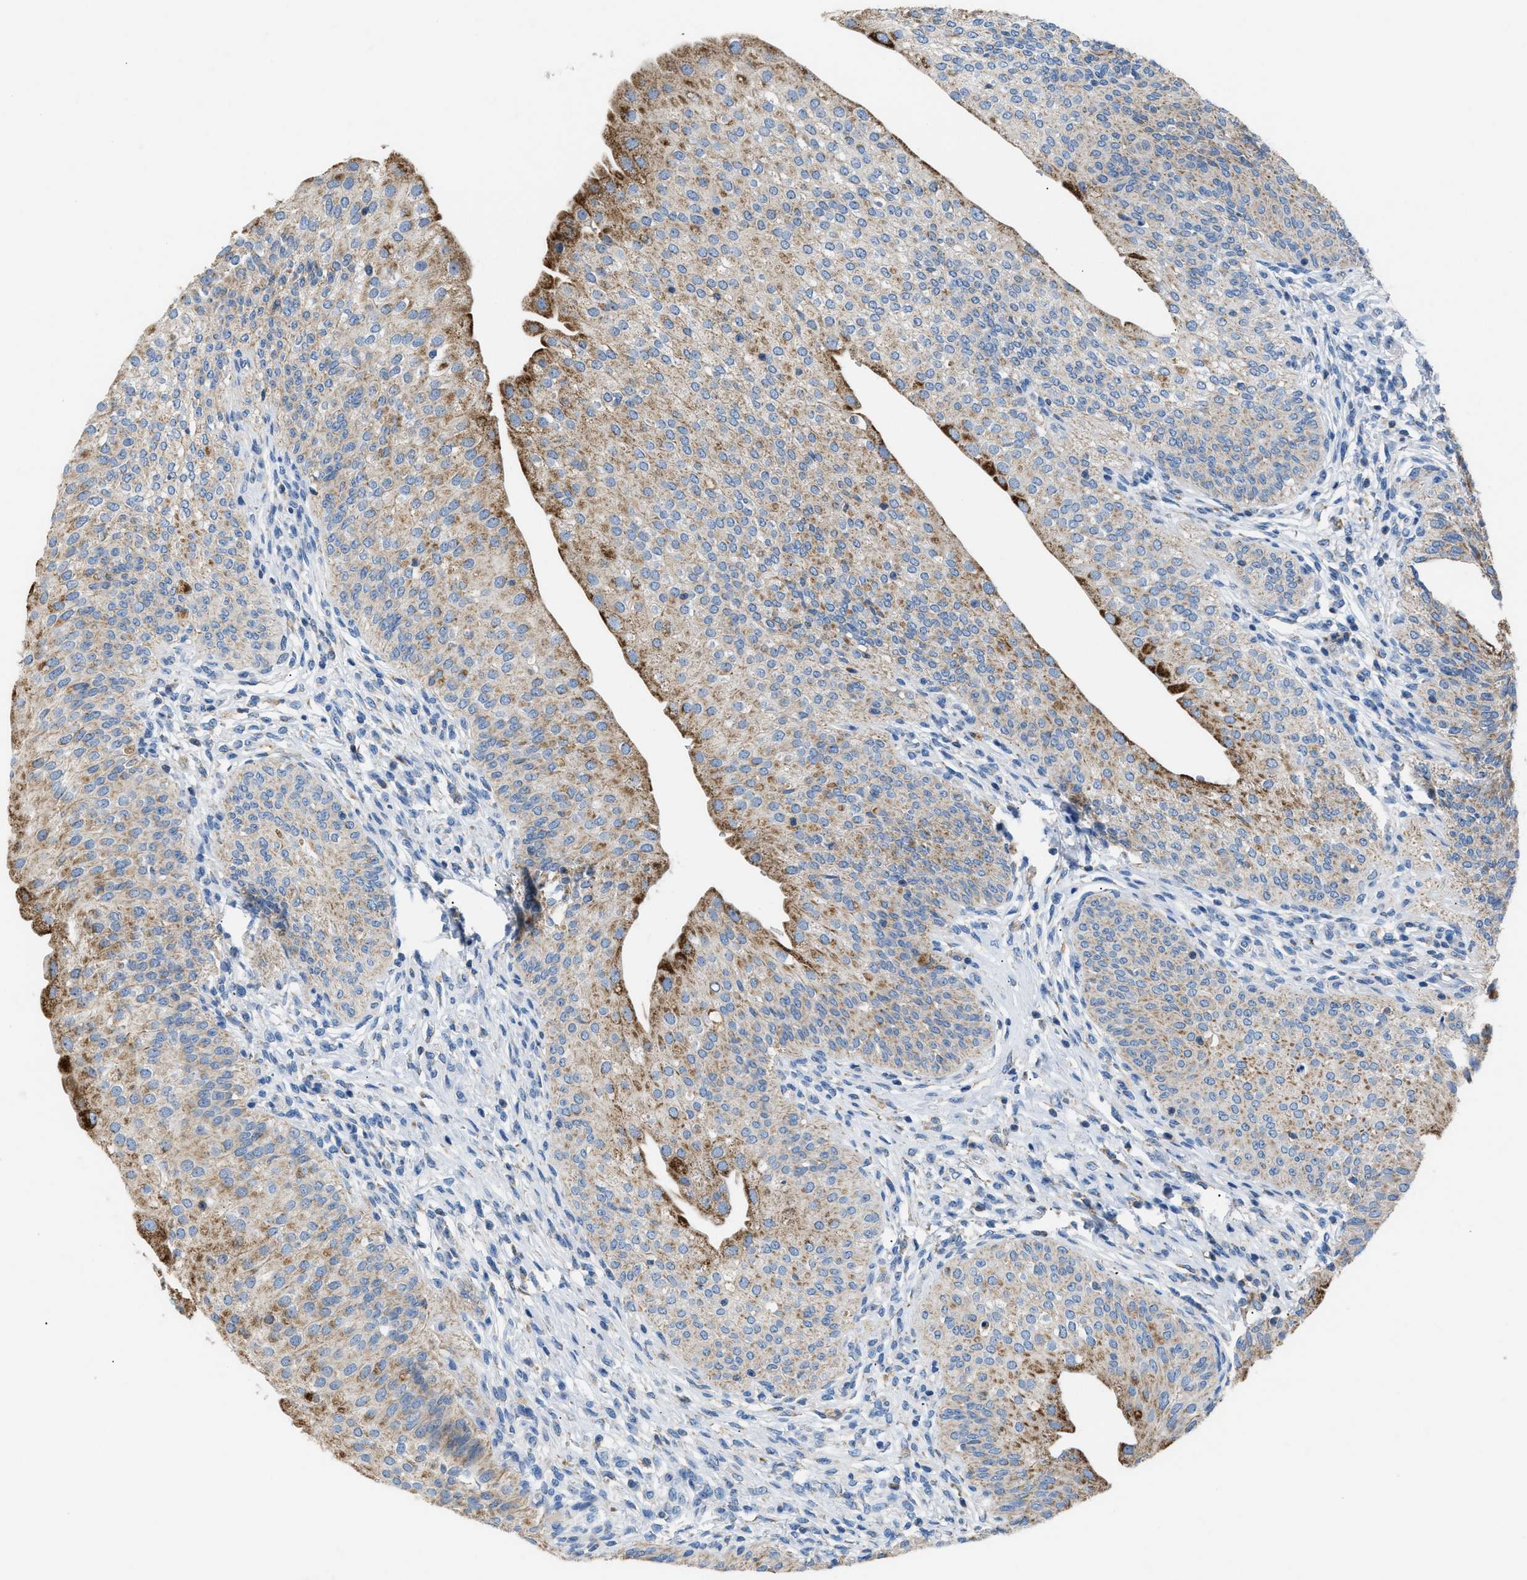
{"staining": {"intensity": "moderate", "quantity": "25%-75%", "location": "cytoplasmic/membranous"}, "tissue": "urinary bladder", "cell_type": "Urothelial cells", "image_type": "normal", "snomed": [{"axis": "morphology", "description": "Normal tissue, NOS"}, {"axis": "topography", "description": "Urinary bladder"}], "caption": "Immunohistochemical staining of normal urinary bladder shows medium levels of moderate cytoplasmic/membranous expression in approximately 25%-75% of urothelial cells. (Brightfield microscopy of DAB IHC at high magnification).", "gene": "ILDR1", "patient": {"sex": "male", "age": 46}}